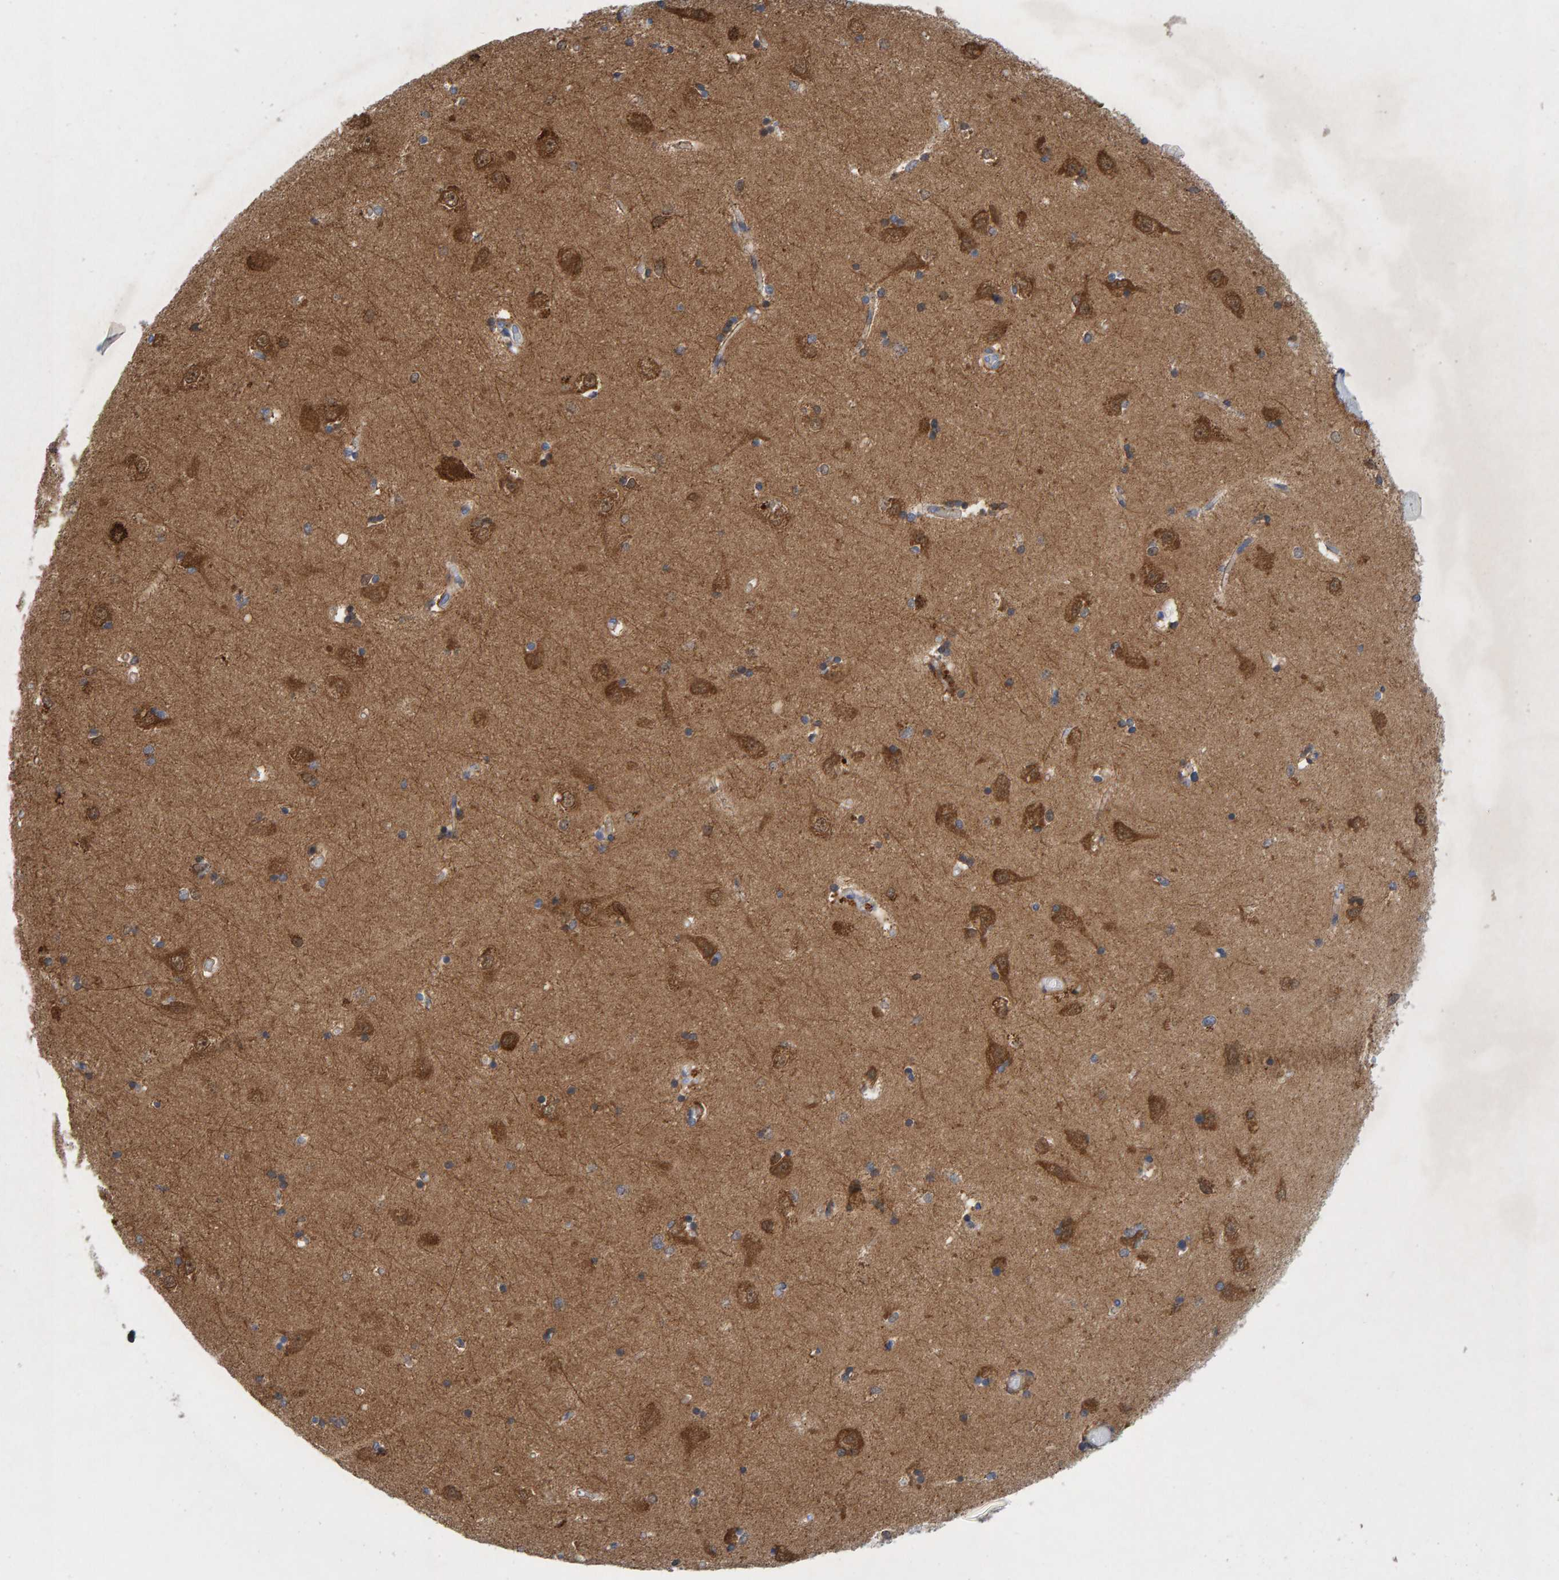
{"staining": {"intensity": "moderate", "quantity": "25%-75%", "location": "cytoplasmic/membranous"}, "tissue": "hippocampus", "cell_type": "Glial cells", "image_type": "normal", "snomed": [{"axis": "morphology", "description": "Normal tissue, NOS"}, {"axis": "topography", "description": "Hippocampus"}], "caption": "This is a histology image of immunohistochemistry (IHC) staining of normal hippocampus, which shows moderate expression in the cytoplasmic/membranous of glial cells.", "gene": "KLHL11", "patient": {"sex": "male", "age": 45}}